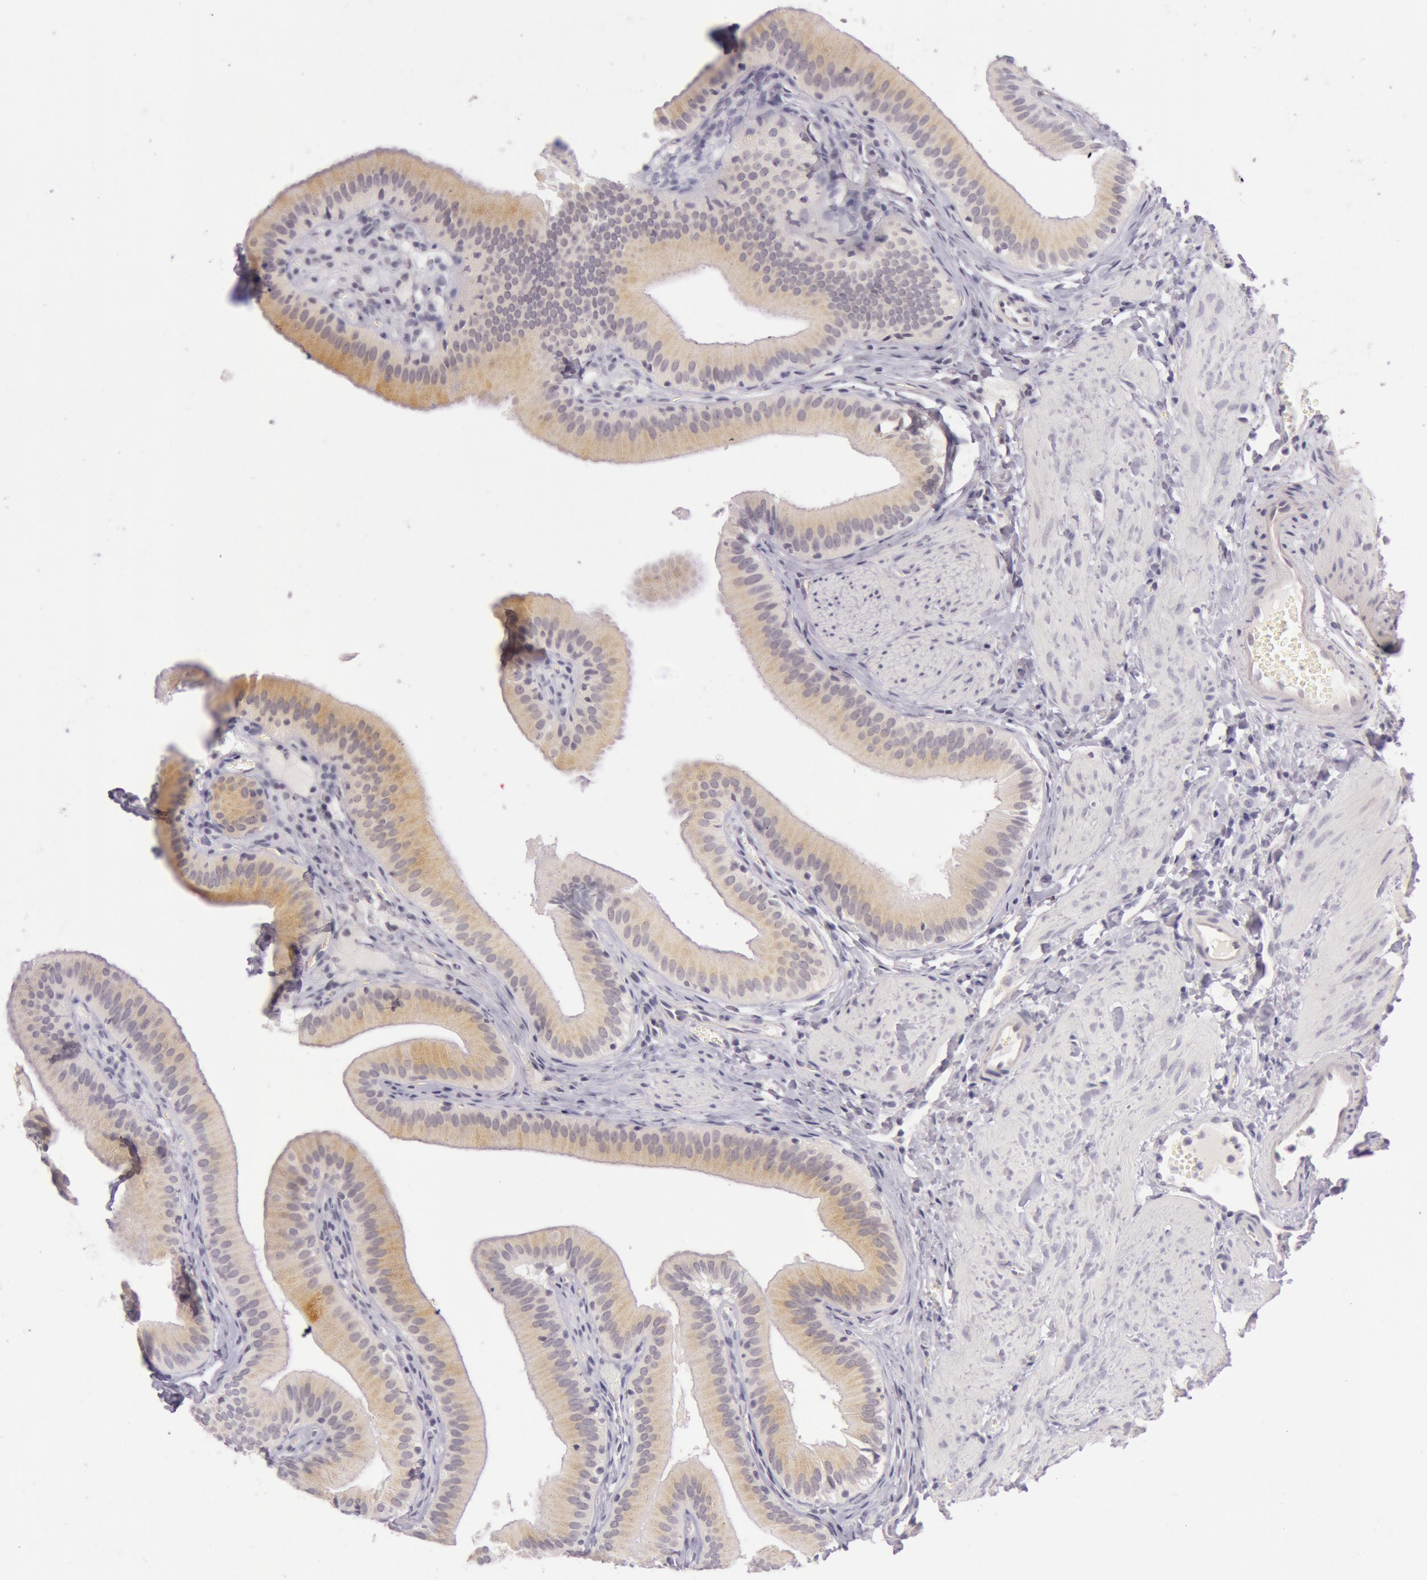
{"staining": {"intensity": "negative", "quantity": "none", "location": "none"}, "tissue": "gallbladder", "cell_type": "Glandular cells", "image_type": "normal", "snomed": [{"axis": "morphology", "description": "Normal tissue, NOS"}, {"axis": "topography", "description": "Gallbladder"}], "caption": "High magnification brightfield microscopy of normal gallbladder stained with DAB (brown) and counterstained with hematoxylin (blue): glandular cells show no significant positivity.", "gene": "RBMY1A1", "patient": {"sex": "female", "age": 24}}